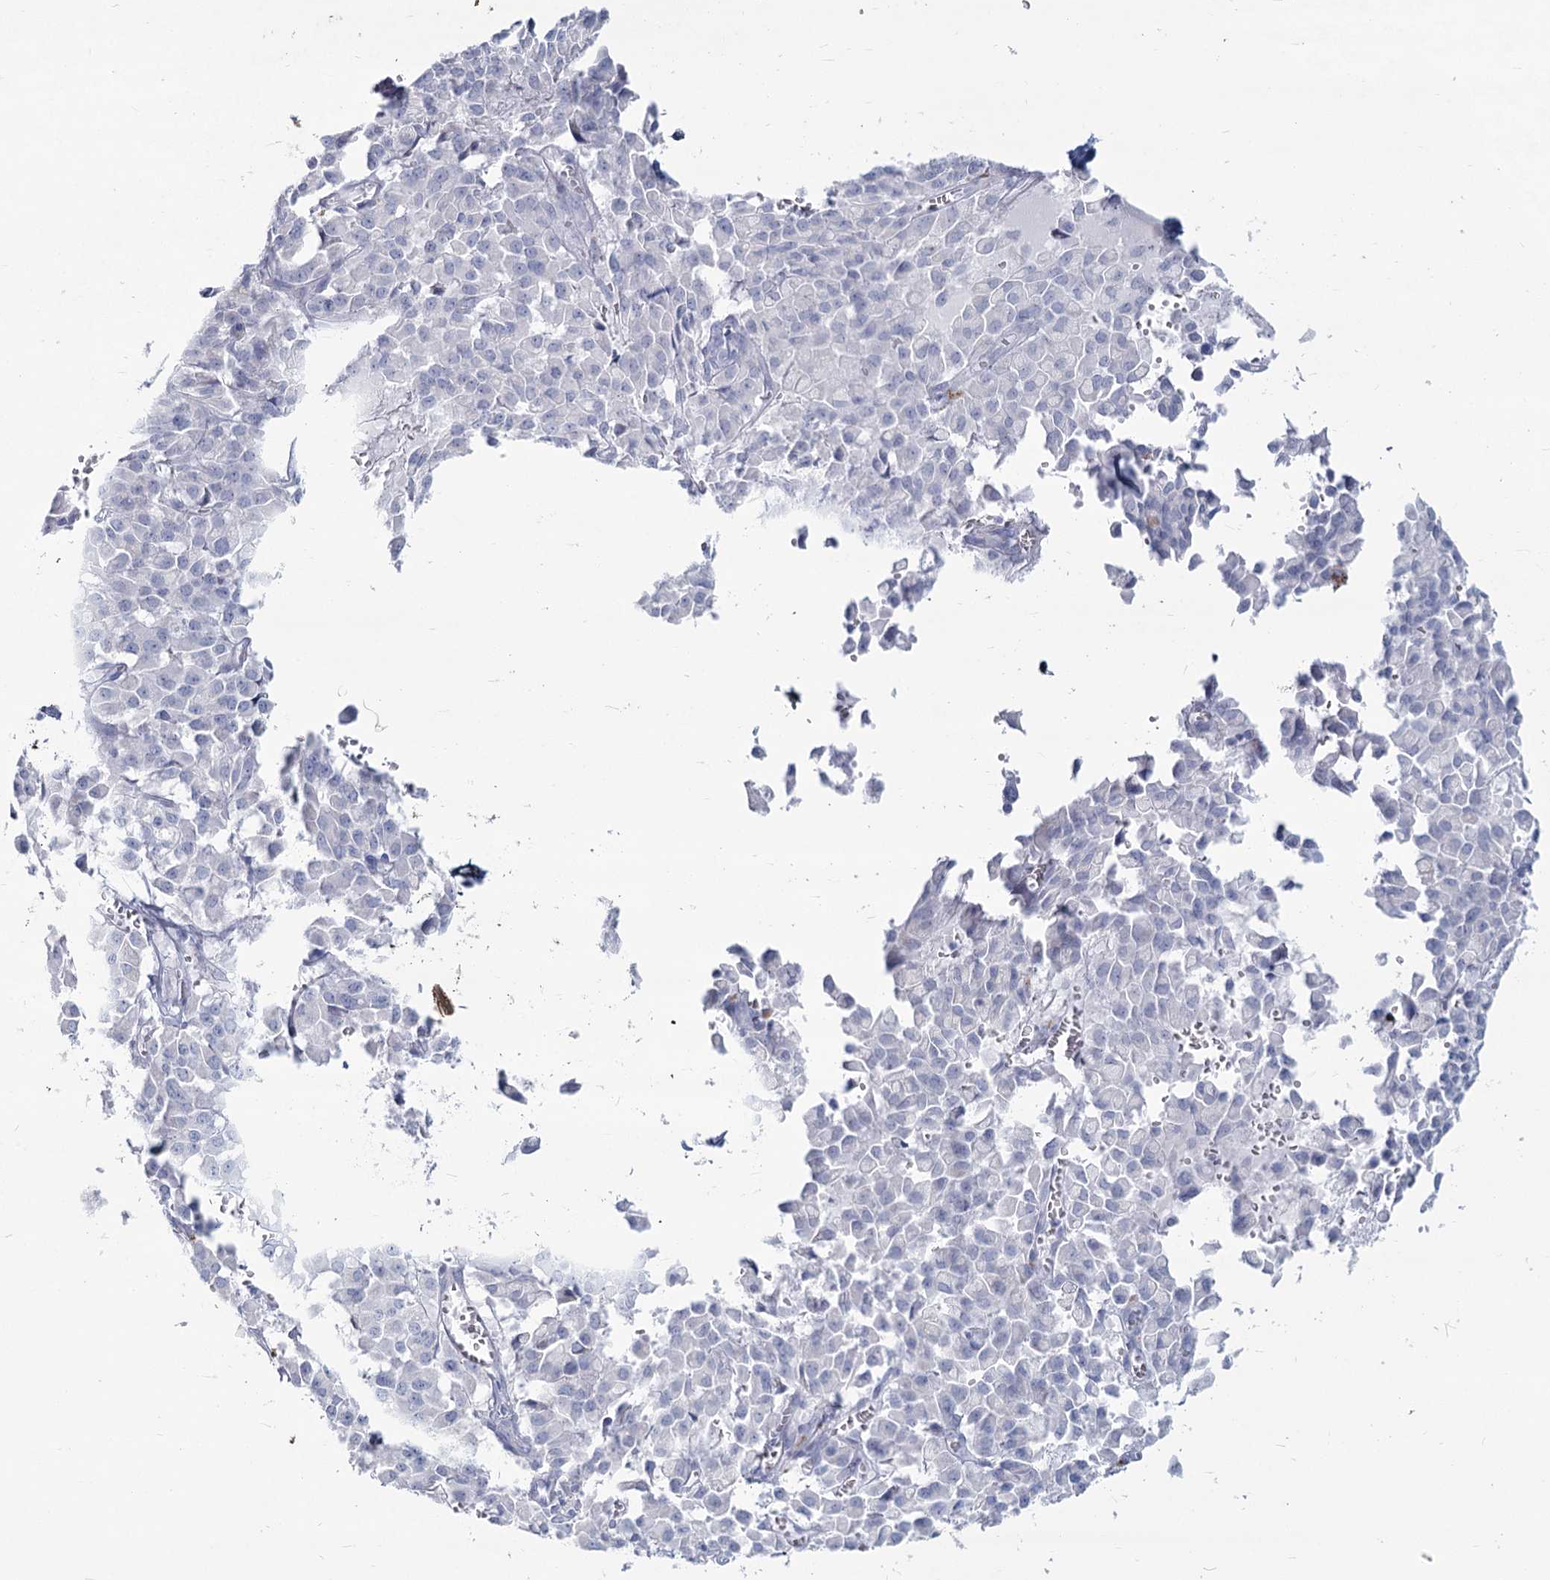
{"staining": {"intensity": "negative", "quantity": "none", "location": "none"}, "tissue": "pancreatic cancer", "cell_type": "Tumor cells", "image_type": "cancer", "snomed": [{"axis": "morphology", "description": "Adenocarcinoma, NOS"}, {"axis": "topography", "description": "Pancreas"}], "caption": "Histopathology image shows no significant protein positivity in tumor cells of pancreatic cancer (adenocarcinoma). (DAB immunohistochemistry with hematoxylin counter stain).", "gene": "SLC6A19", "patient": {"sex": "male", "age": 65}}